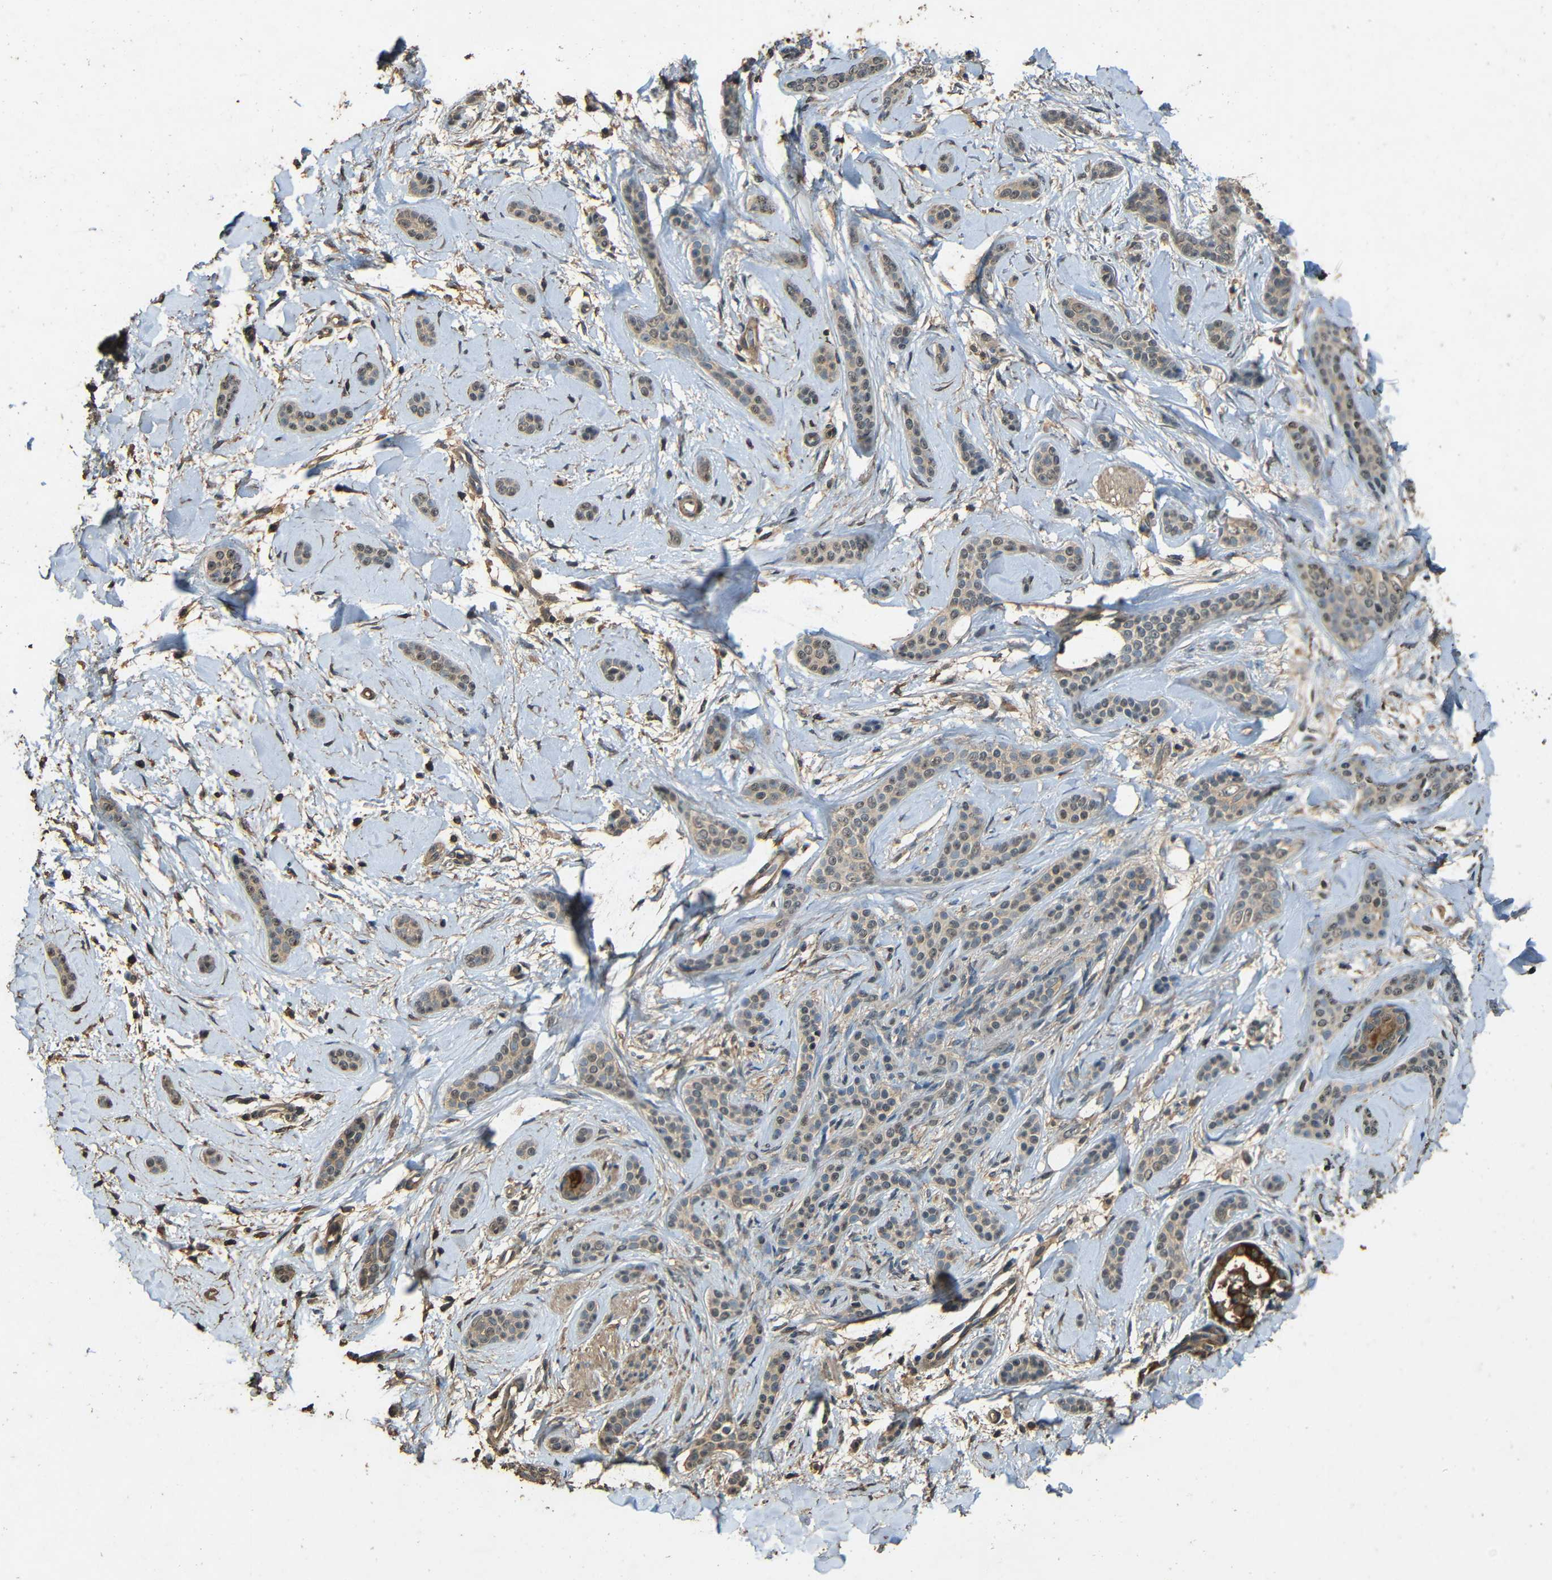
{"staining": {"intensity": "negative", "quantity": "none", "location": "none"}, "tissue": "skin cancer", "cell_type": "Tumor cells", "image_type": "cancer", "snomed": [{"axis": "morphology", "description": "Basal cell carcinoma"}, {"axis": "morphology", "description": "Adnexal tumor, benign"}, {"axis": "topography", "description": "Skin"}], "caption": "Immunohistochemistry (IHC) of skin cancer (basal cell carcinoma) reveals no positivity in tumor cells.", "gene": "PDE5A", "patient": {"sex": "female", "age": 42}}